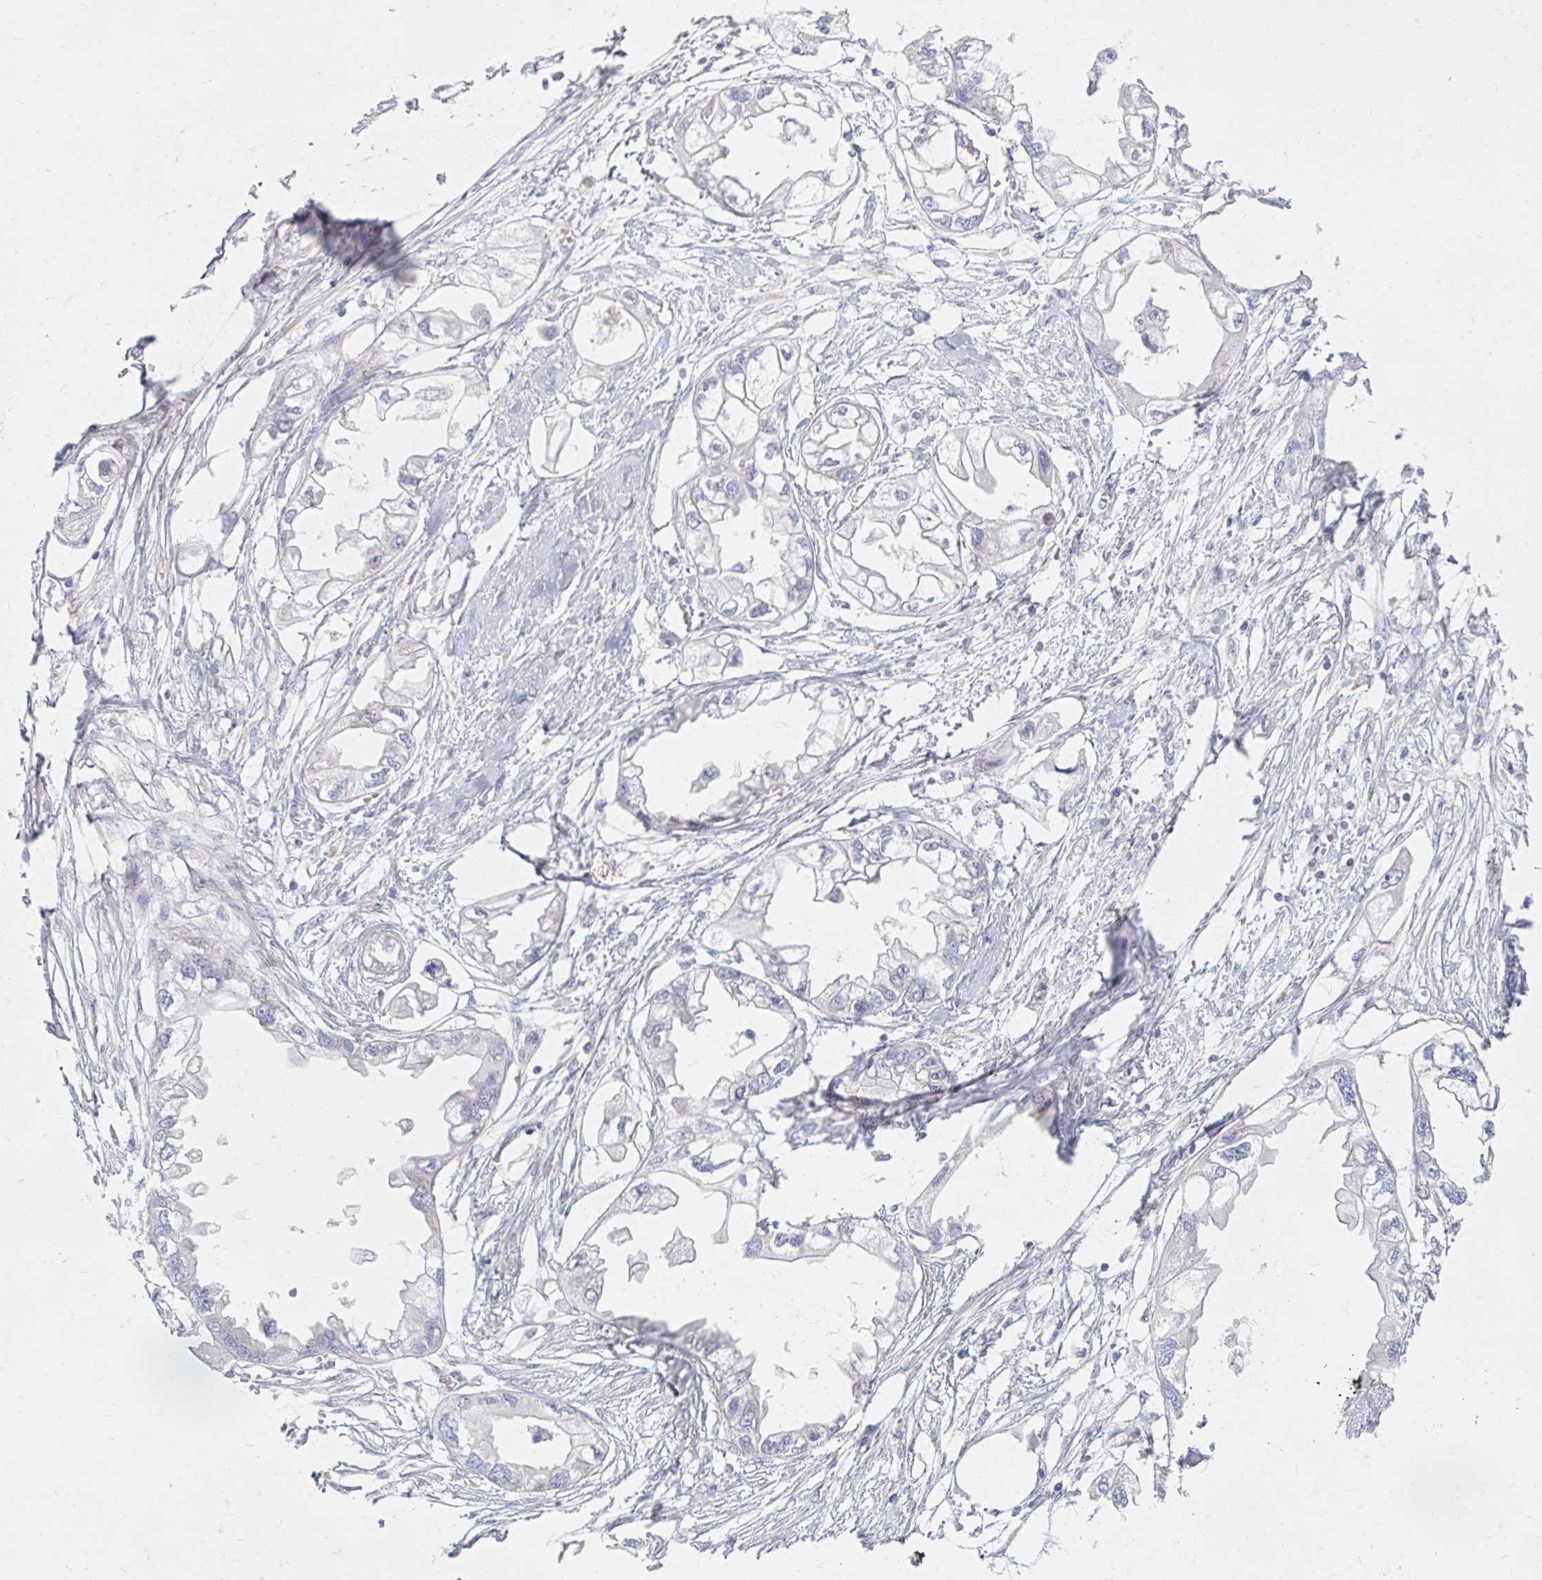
{"staining": {"intensity": "negative", "quantity": "none", "location": "none"}, "tissue": "endometrial cancer", "cell_type": "Tumor cells", "image_type": "cancer", "snomed": [{"axis": "morphology", "description": "Adenocarcinoma, NOS"}, {"axis": "morphology", "description": "Adenocarcinoma, metastatic, NOS"}, {"axis": "topography", "description": "Adipose tissue"}, {"axis": "topography", "description": "Endometrium"}], "caption": "An immunohistochemistry (IHC) histopathology image of endometrial adenocarcinoma is shown. There is no staining in tumor cells of endometrial adenocarcinoma. (Immunohistochemistry, brightfield microscopy, high magnification).", "gene": "MYLK2", "patient": {"sex": "female", "age": 67}}